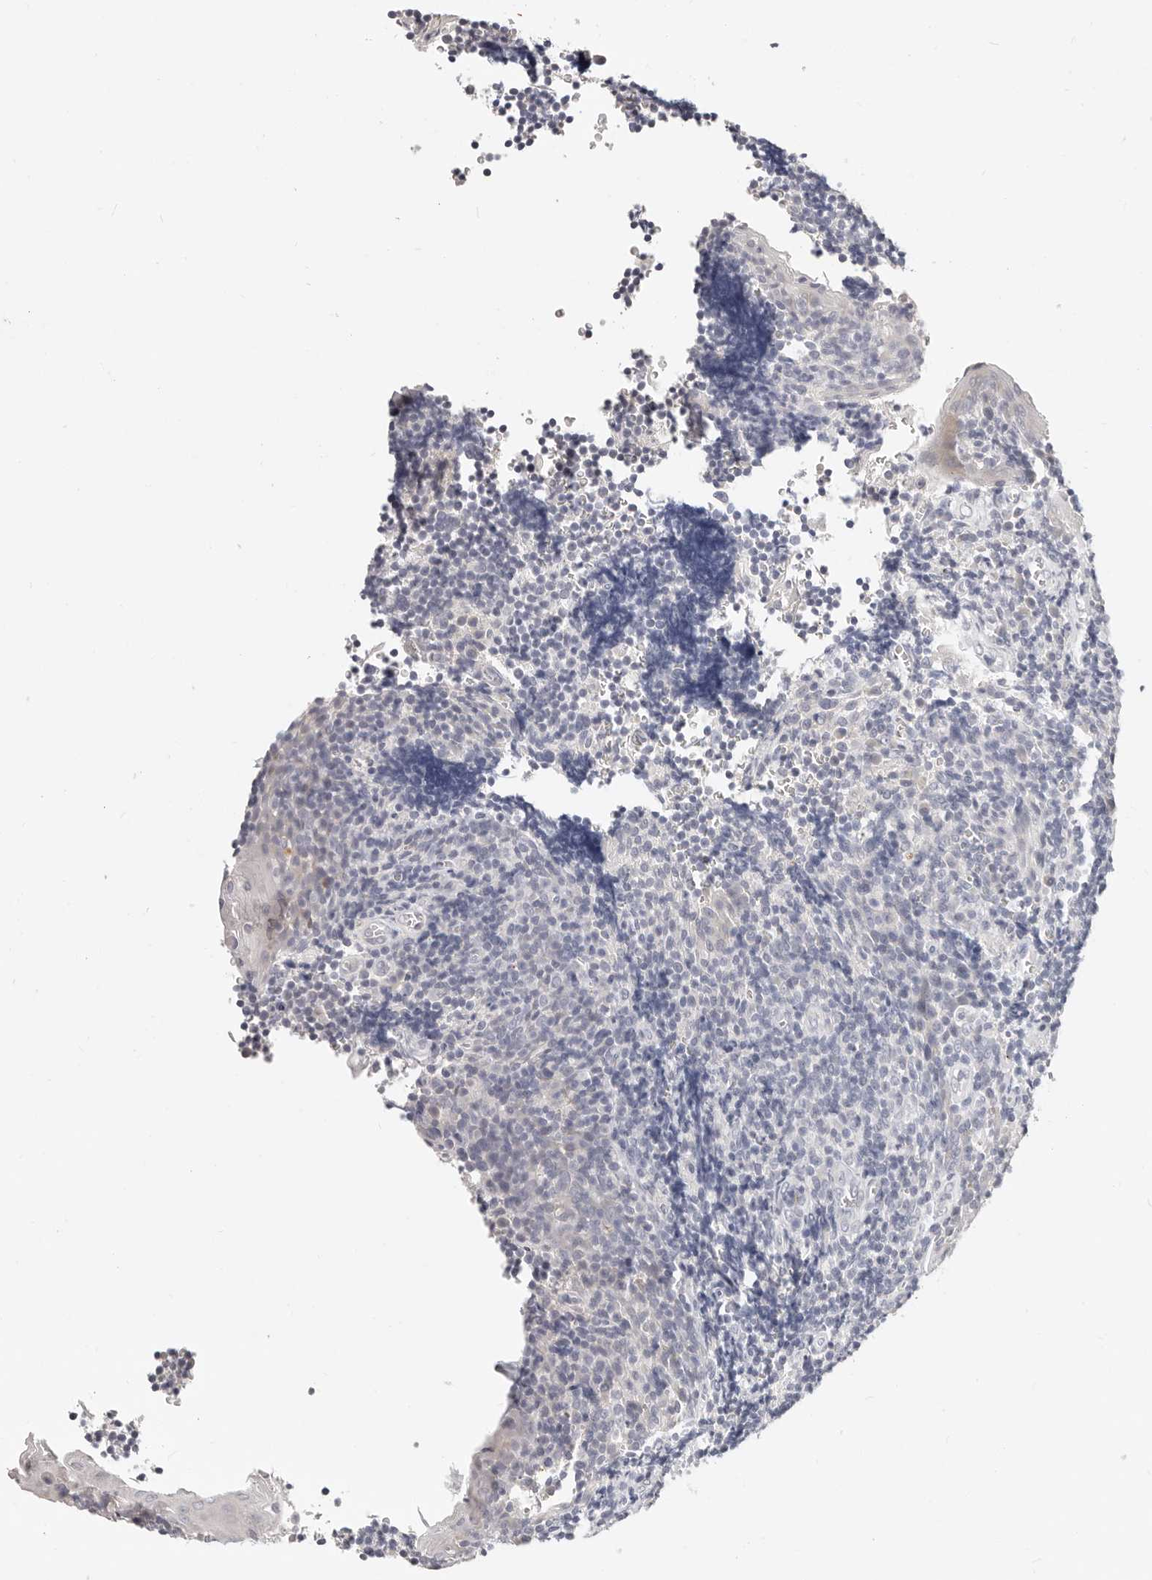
{"staining": {"intensity": "negative", "quantity": "none", "location": "none"}, "tissue": "tonsil", "cell_type": "Germinal center cells", "image_type": "normal", "snomed": [{"axis": "morphology", "description": "Normal tissue, NOS"}, {"axis": "topography", "description": "Tonsil"}], "caption": "The image reveals no staining of germinal center cells in unremarkable tonsil. (Stains: DAB immunohistochemistry with hematoxylin counter stain, Microscopy: brightfield microscopy at high magnification).", "gene": "TMEM63B", "patient": {"sex": "male", "age": 27}}